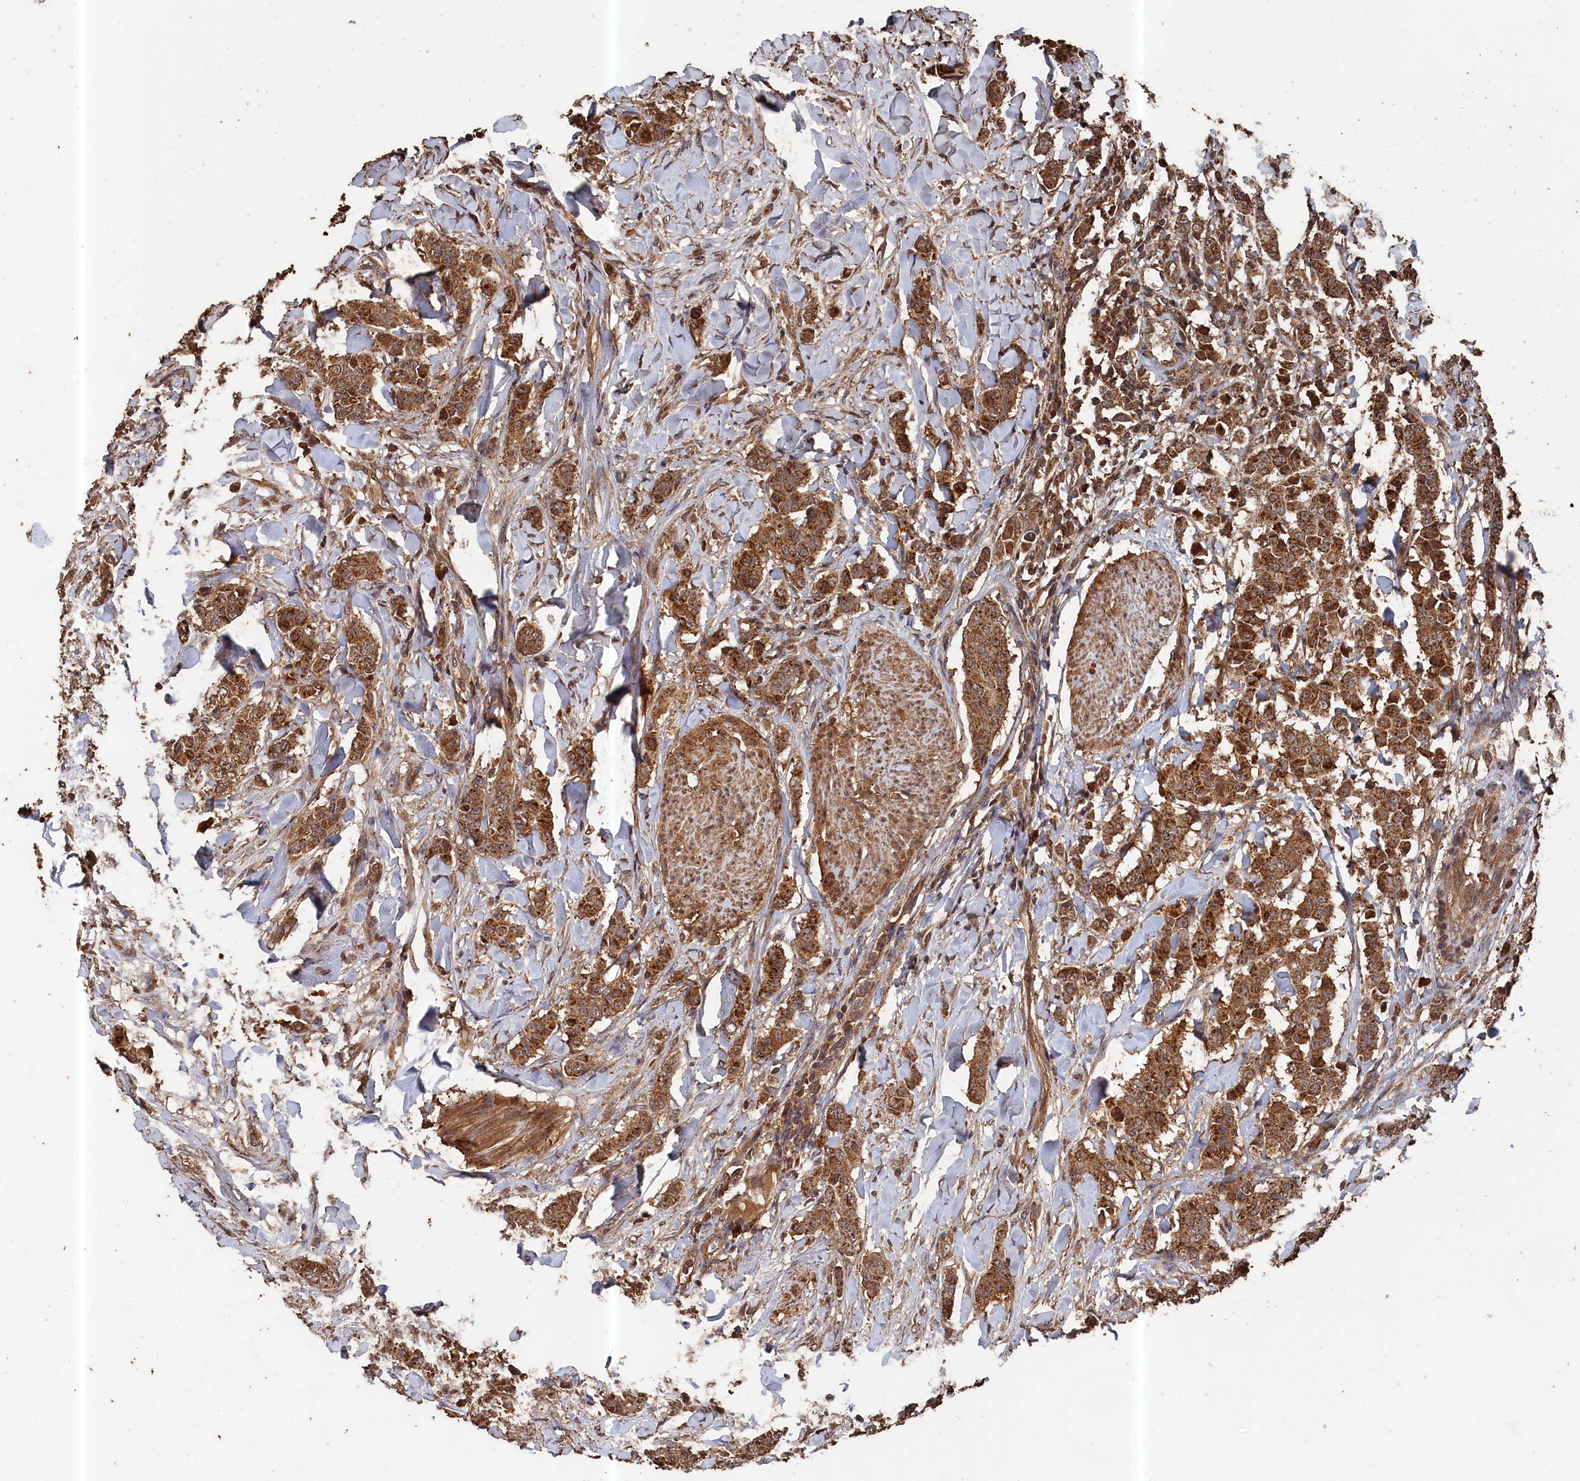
{"staining": {"intensity": "moderate", "quantity": ">75%", "location": "cytoplasmic/membranous"}, "tissue": "breast cancer", "cell_type": "Tumor cells", "image_type": "cancer", "snomed": [{"axis": "morphology", "description": "Duct carcinoma"}, {"axis": "topography", "description": "Breast"}], "caption": "Protein analysis of breast cancer (infiltrating ductal carcinoma) tissue exhibits moderate cytoplasmic/membranous staining in approximately >75% of tumor cells.", "gene": "SNX33", "patient": {"sex": "female", "age": 40}}